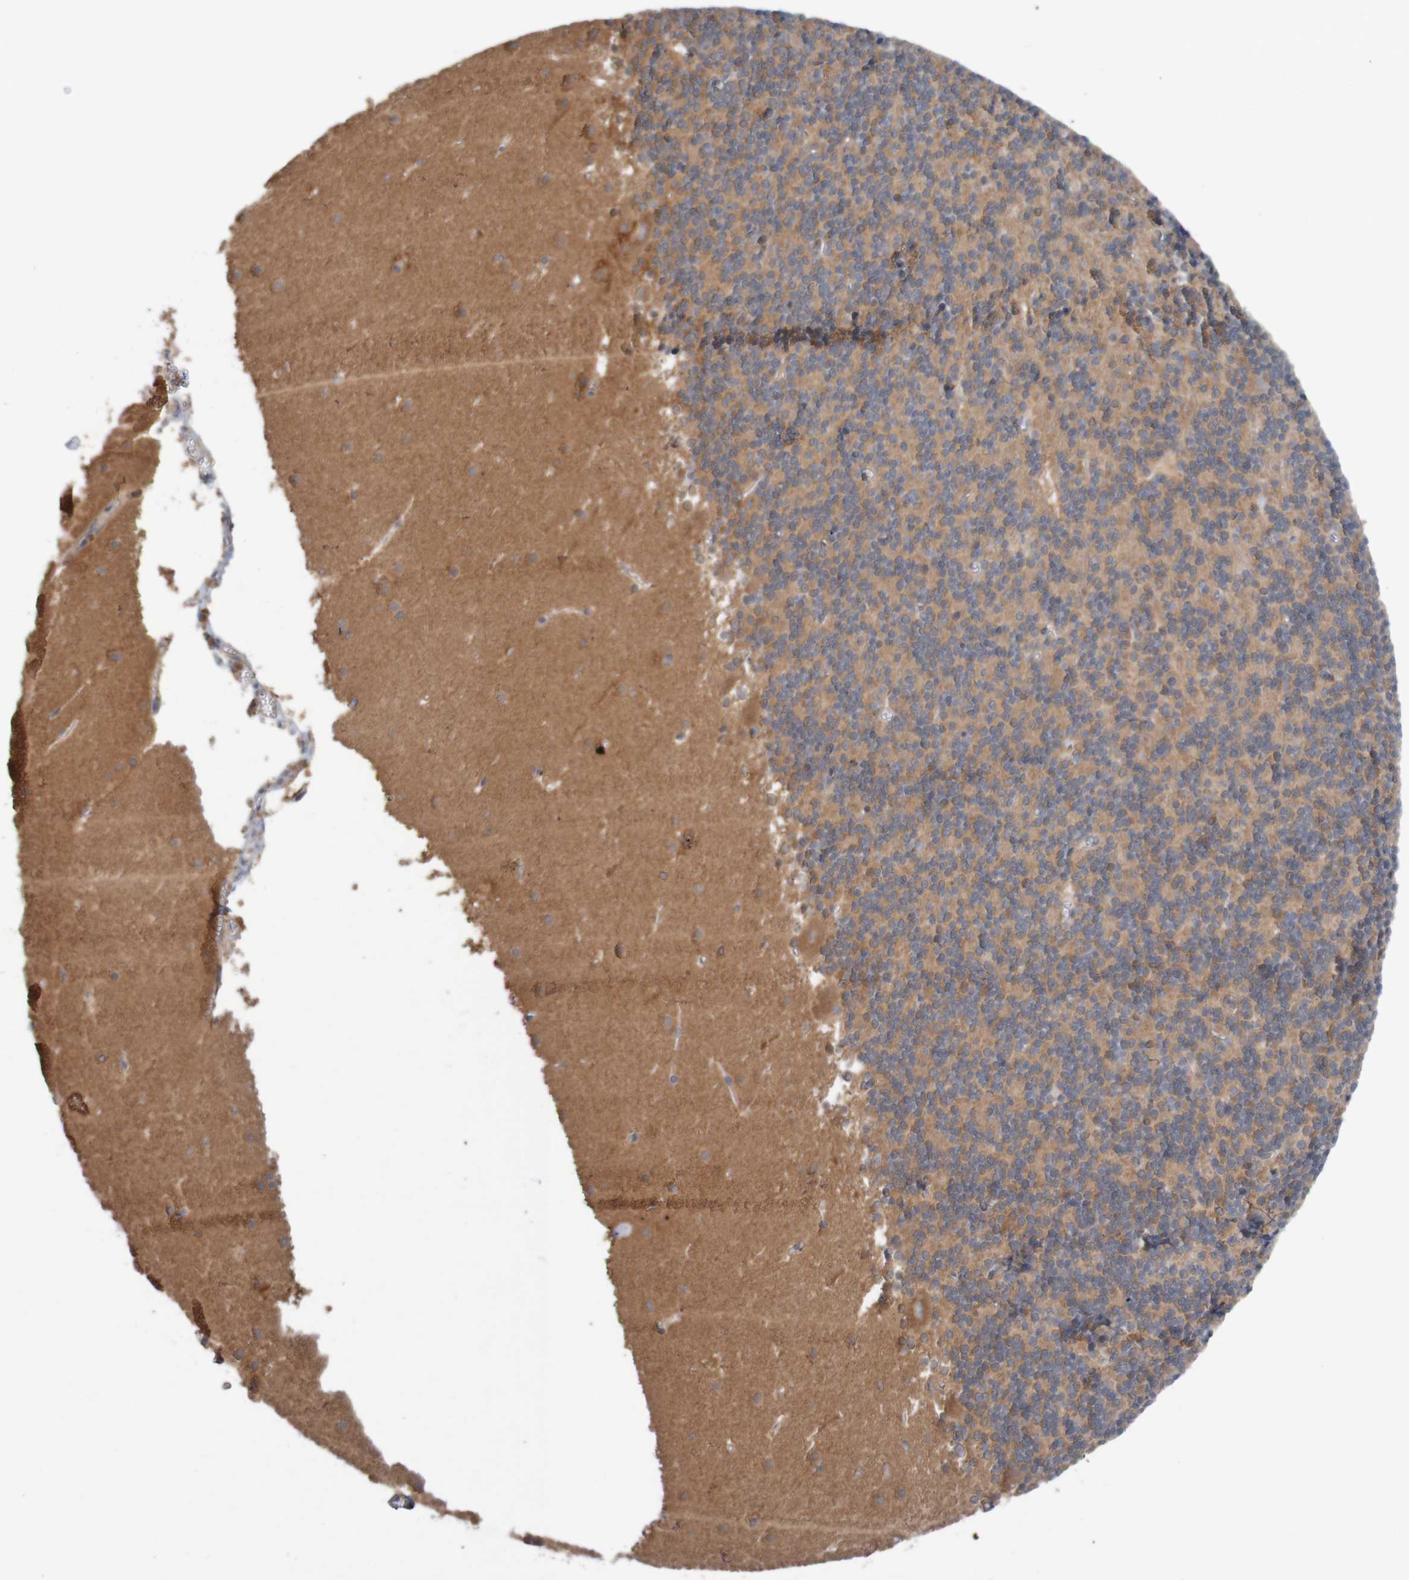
{"staining": {"intensity": "moderate", "quantity": "<25%", "location": "cytoplasmic/membranous"}, "tissue": "cerebellum", "cell_type": "Cells in granular layer", "image_type": "normal", "snomed": [{"axis": "morphology", "description": "Normal tissue, NOS"}, {"axis": "topography", "description": "Cerebellum"}], "caption": "Cerebellum stained with DAB immunohistochemistry (IHC) reveals low levels of moderate cytoplasmic/membranous positivity in about <25% of cells in granular layer. The staining was performed using DAB (3,3'-diaminobenzidine), with brown indicating positive protein expression. Nuclei are stained blue with hematoxylin.", "gene": "ANKK1", "patient": {"sex": "male", "age": 45}}